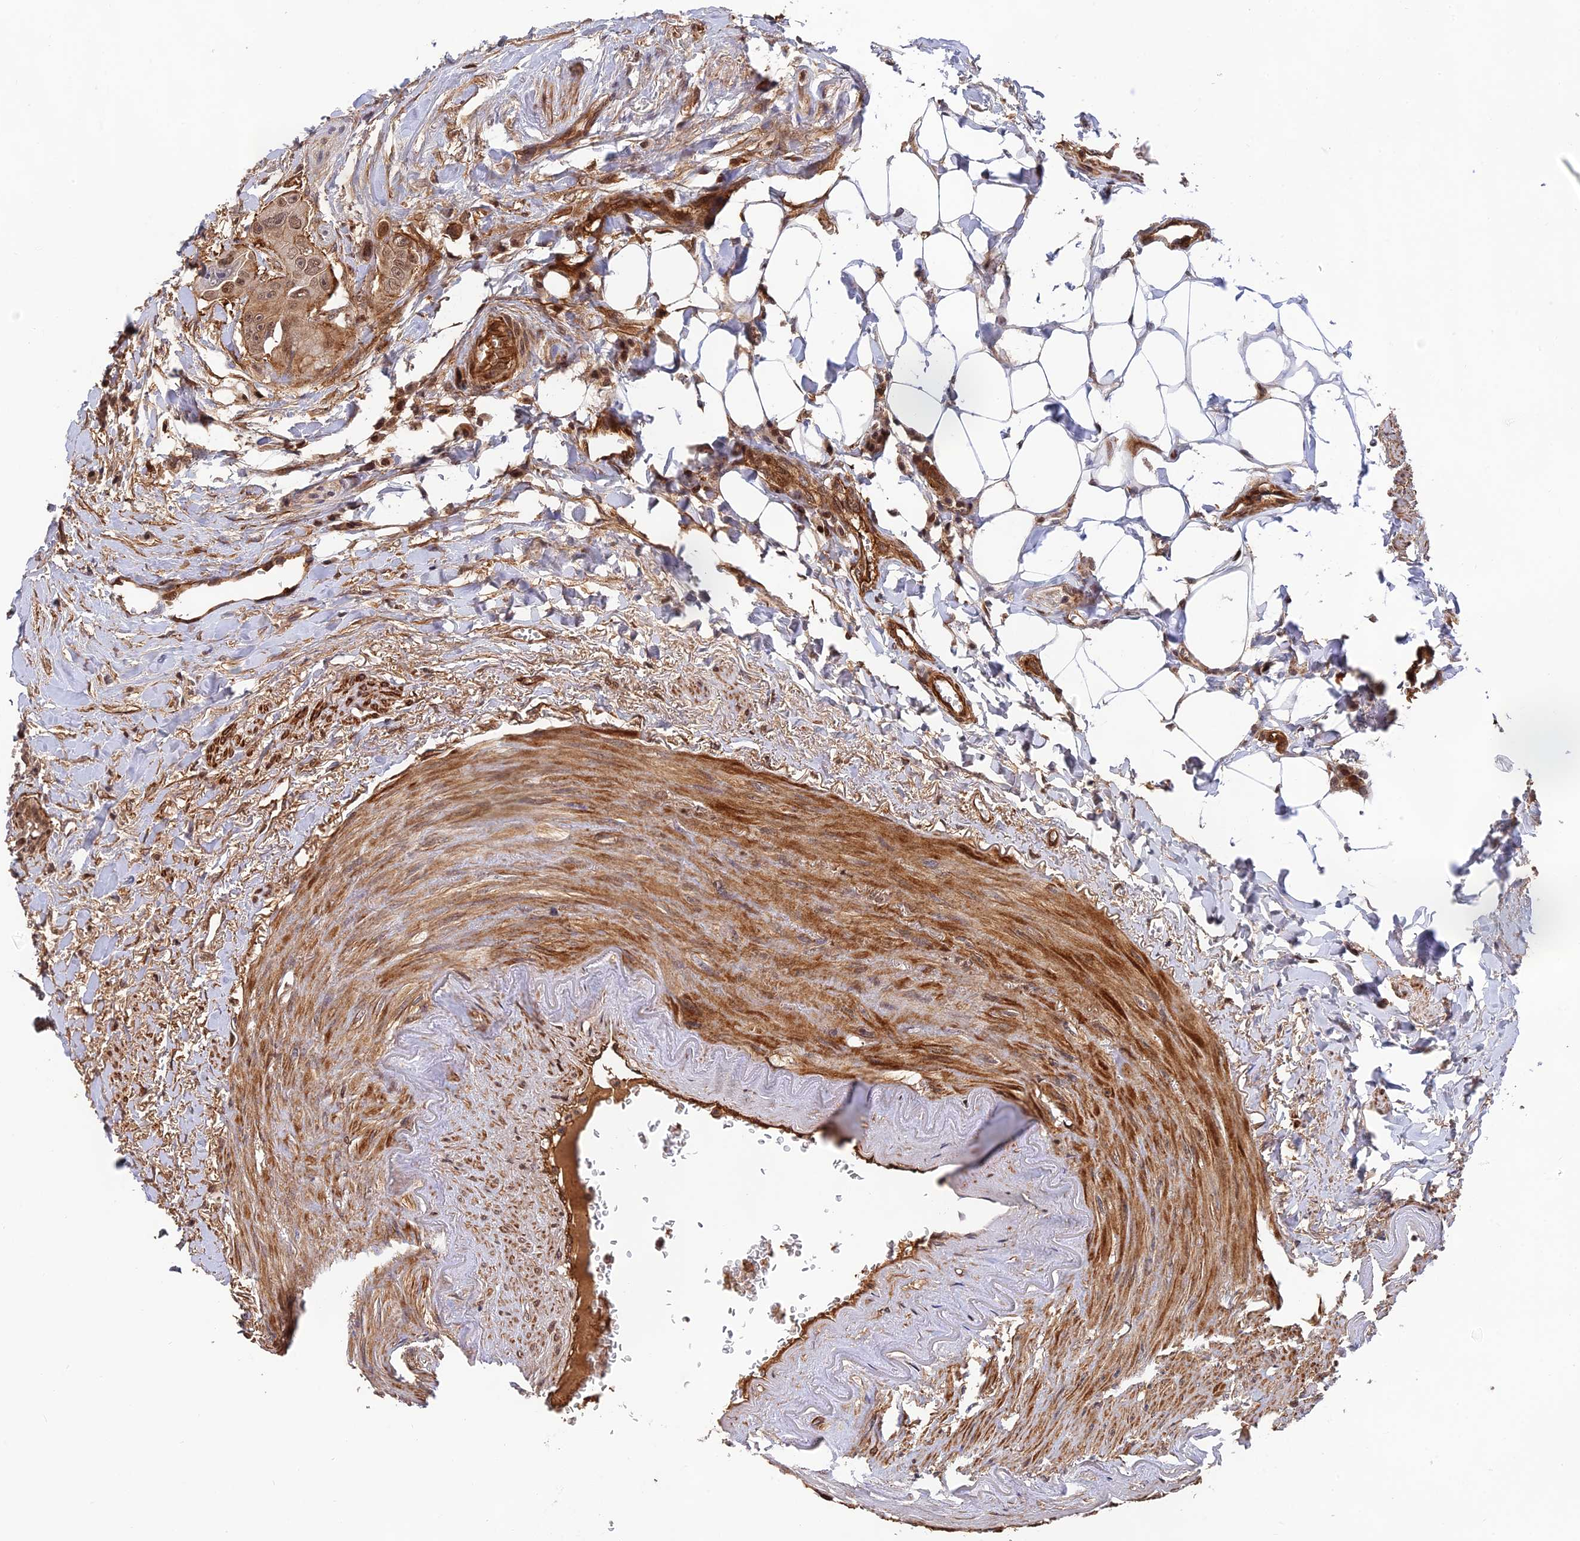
{"staining": {"intensity": "moderate", "quantity": ">75%", "location": "cytoplasmic/membranous,nuclear"}, "tissue": "colorectal cancer", "cell_type": "Tumor cells", "image_type": "cancer", "snomed": [{"axis": "morphology", "description": "Adenocarcinoma, NOS"}, {"axis": "topography", "description": "Rectum"}], "caption": "A high-resolution image shows IHC staining of colorectal cancer, which exhibits moderate cytoplasmic/membranous and nuclear staining in about >75% of tumor cells.", "gene": "OSBPL1A", "patient": {"sex": "male", "age": 87}}